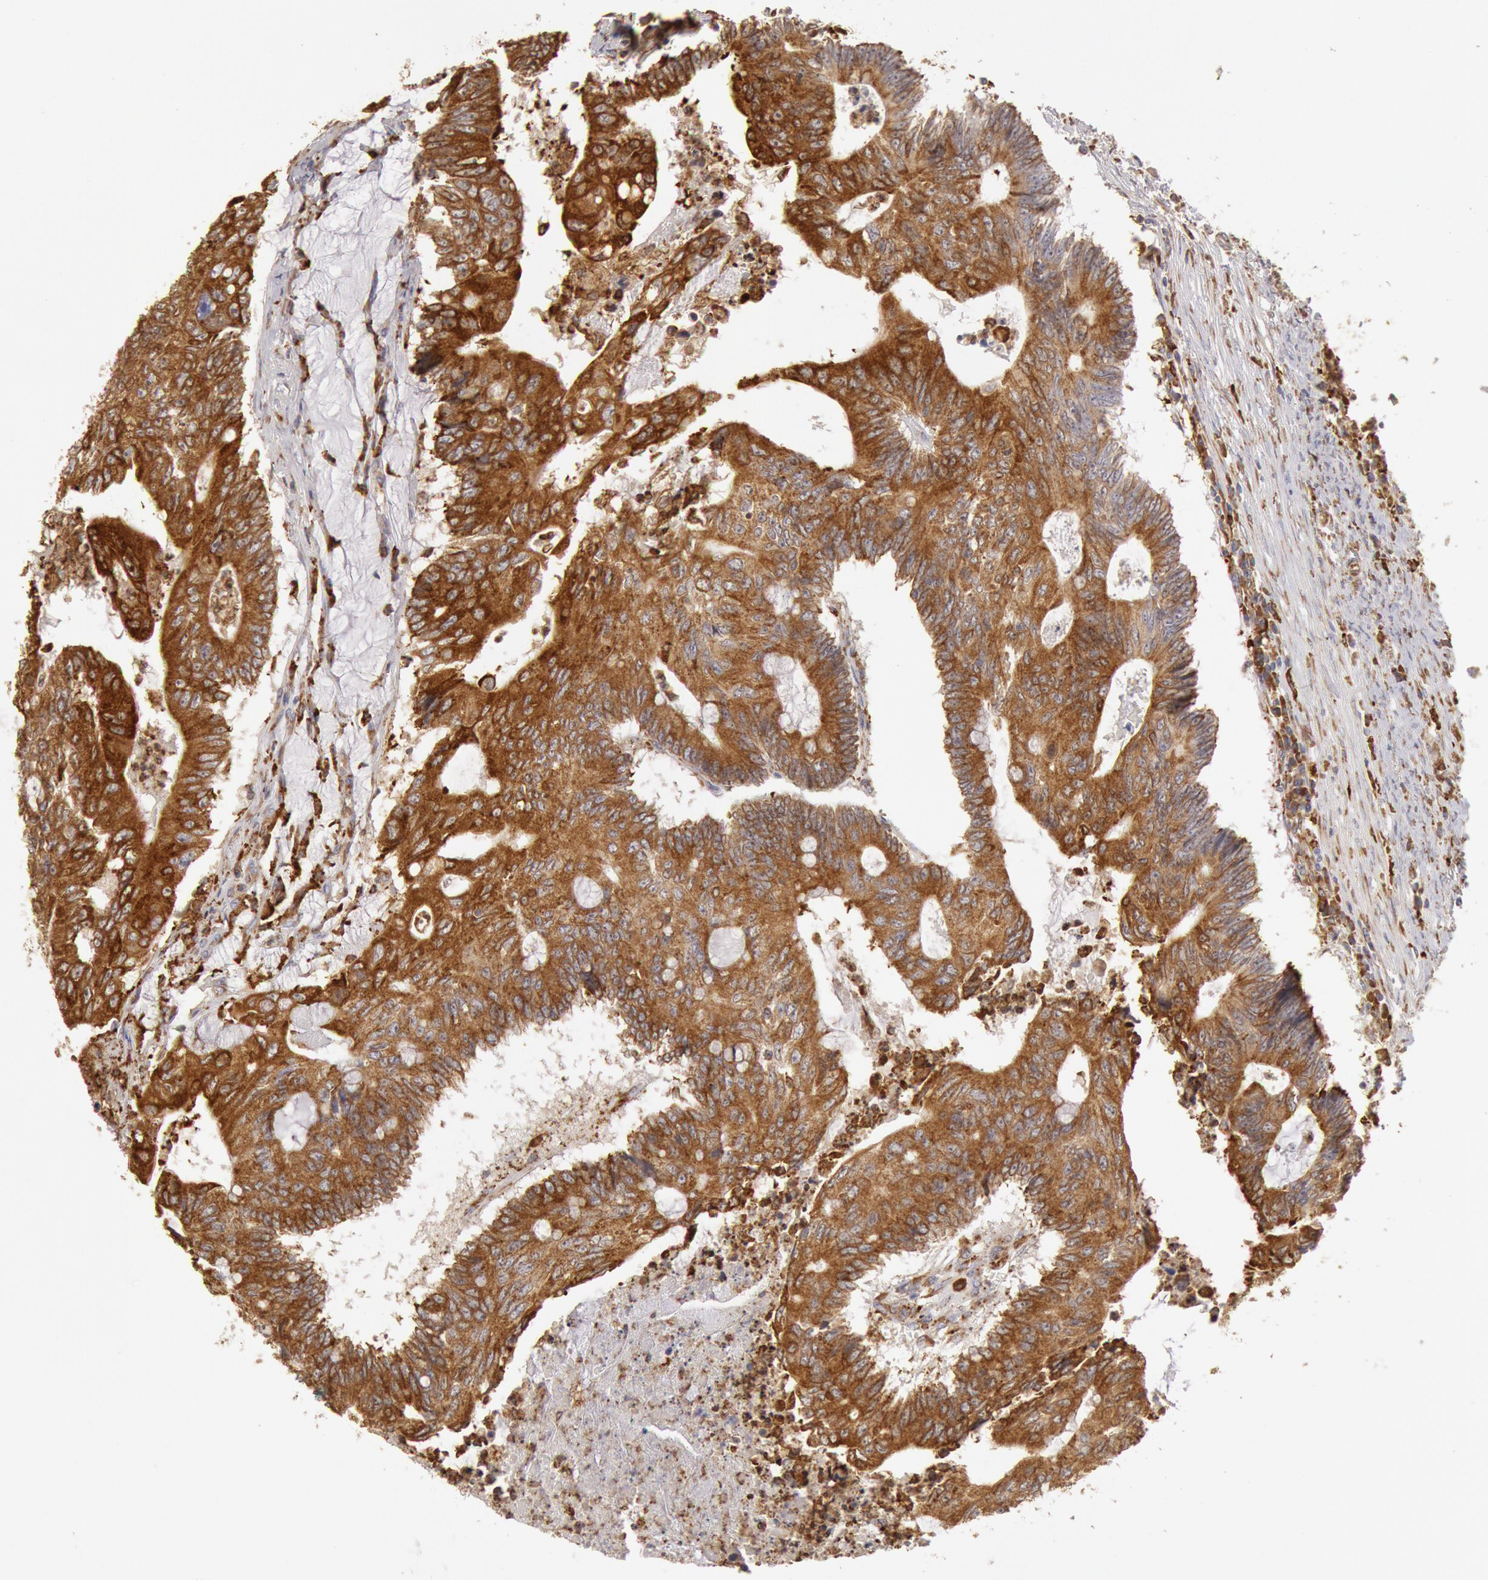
{"staining": {"intensity": "strong", "quantity": ">75%", "location": "cytoplasmic/membranous"}, "tissue": "colorectal cancer", "cell_type": "Tumor cells", "image_type": "cancer", "snomed": [{"axis": "morphology", "description": "Adenocarcinoma, NOS"}, {"axis": "topography", "description": "Colon"}], "caption": "This is a micrograph of IHC staining of adenocarcinoma (colorectal), which shows strong expression in the cytoplasmic/membranous of tumor cells.", "gene": "ERP44", "patient": {"sex": "male", "age": 65}}